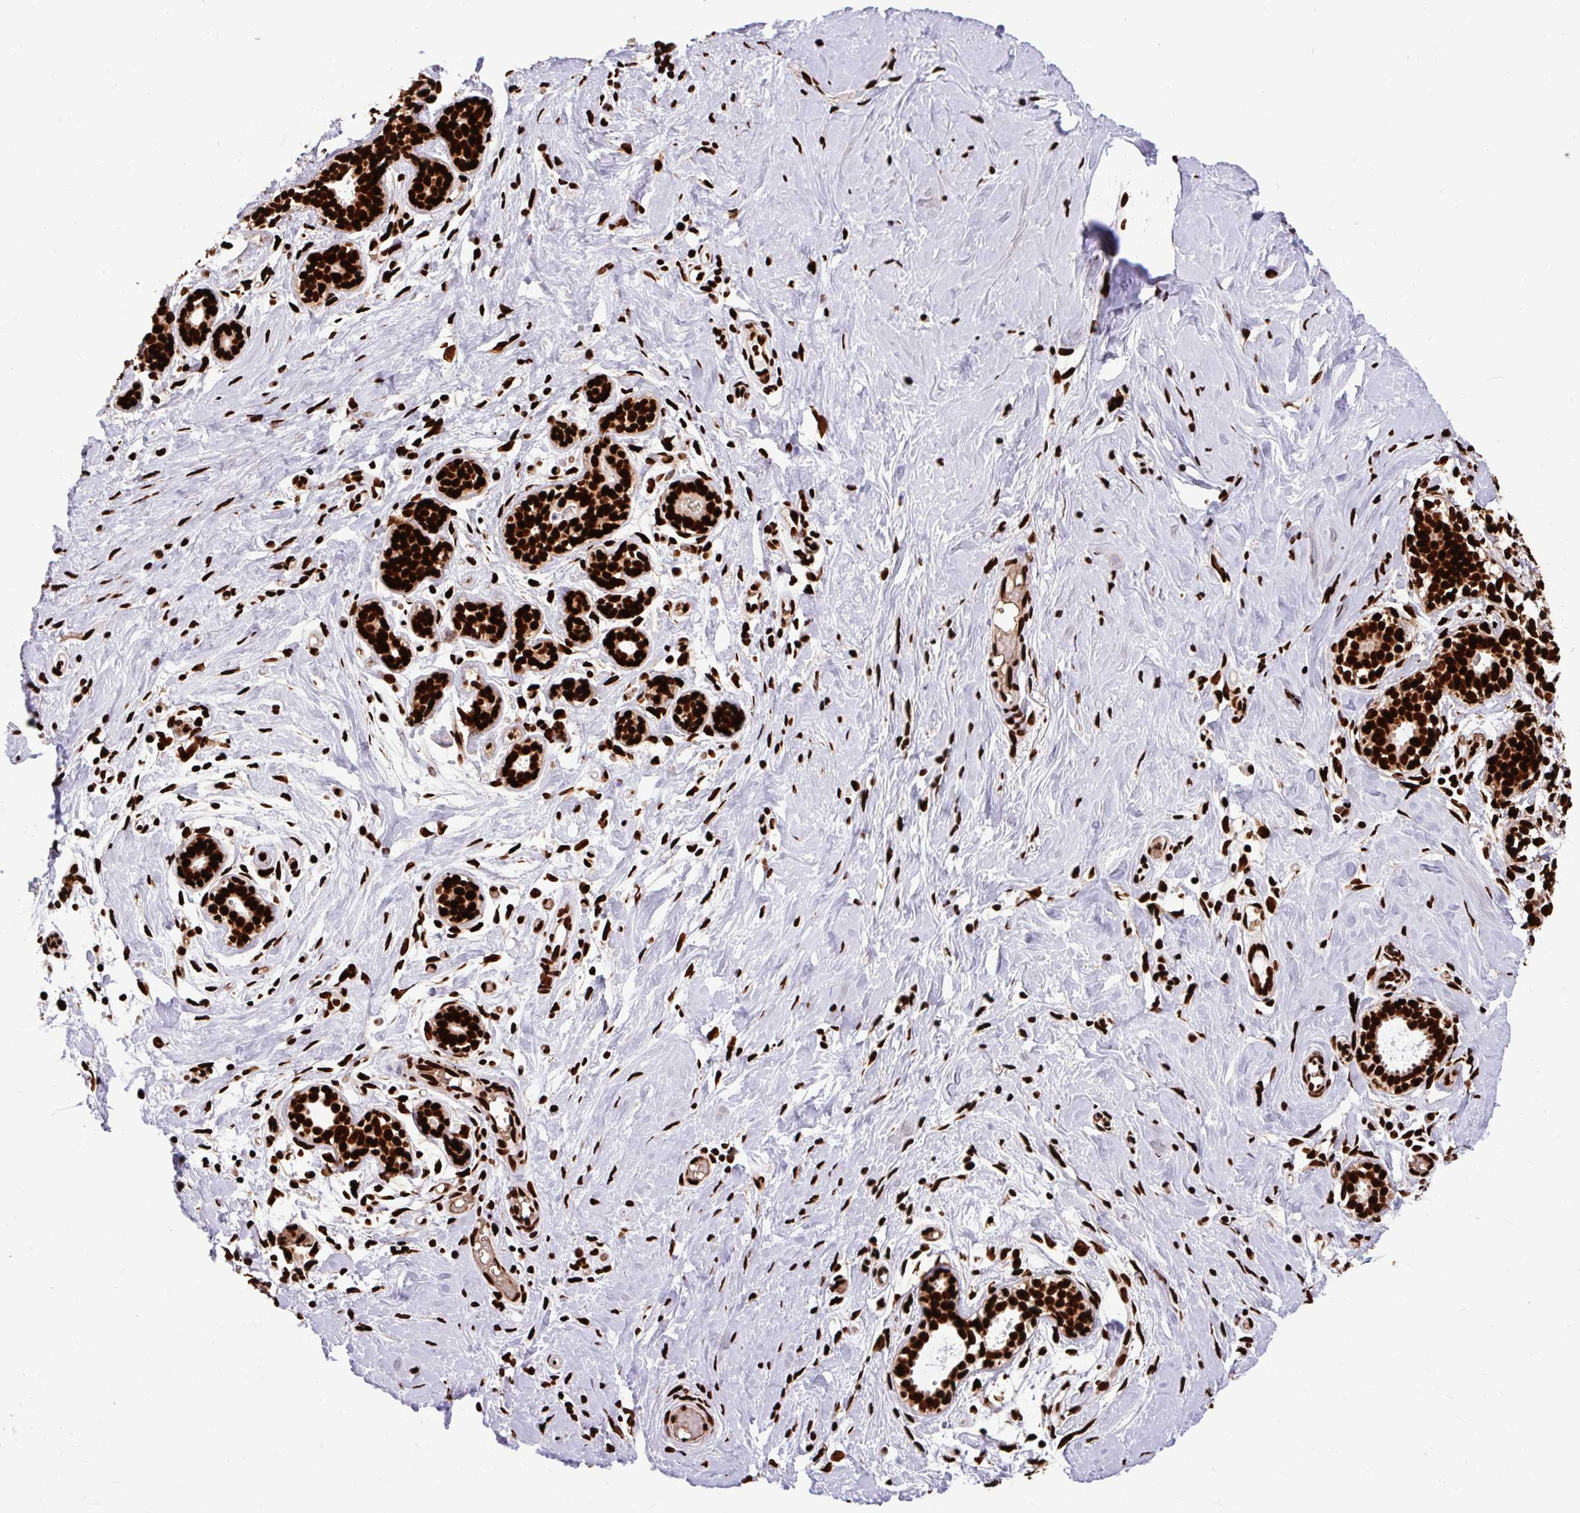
{"staining": {"intensity": "strong", "quantity": ">75%", "location": "nuclear"}, "tissue": "breast", "cell_type": "Adipocytes", "image_type": "normal", "snomed": [{"axis": "morphology", "description": "Normal tissue, NOS"}, {"axis": "topography", "description": "Breast"}], "caption": "Breast stained with DAB (3,3'-diaminobenzidine) immunohistochemistry reveals high levels of strong nuclear expression in about >75% of adipocytes. (DAB (3,3'-diaminobenzidine) IHC, brown staining for protein, blue staining for nuclei).", "gene": "FUS", "patient": {"sex": "female", "age": 27}}